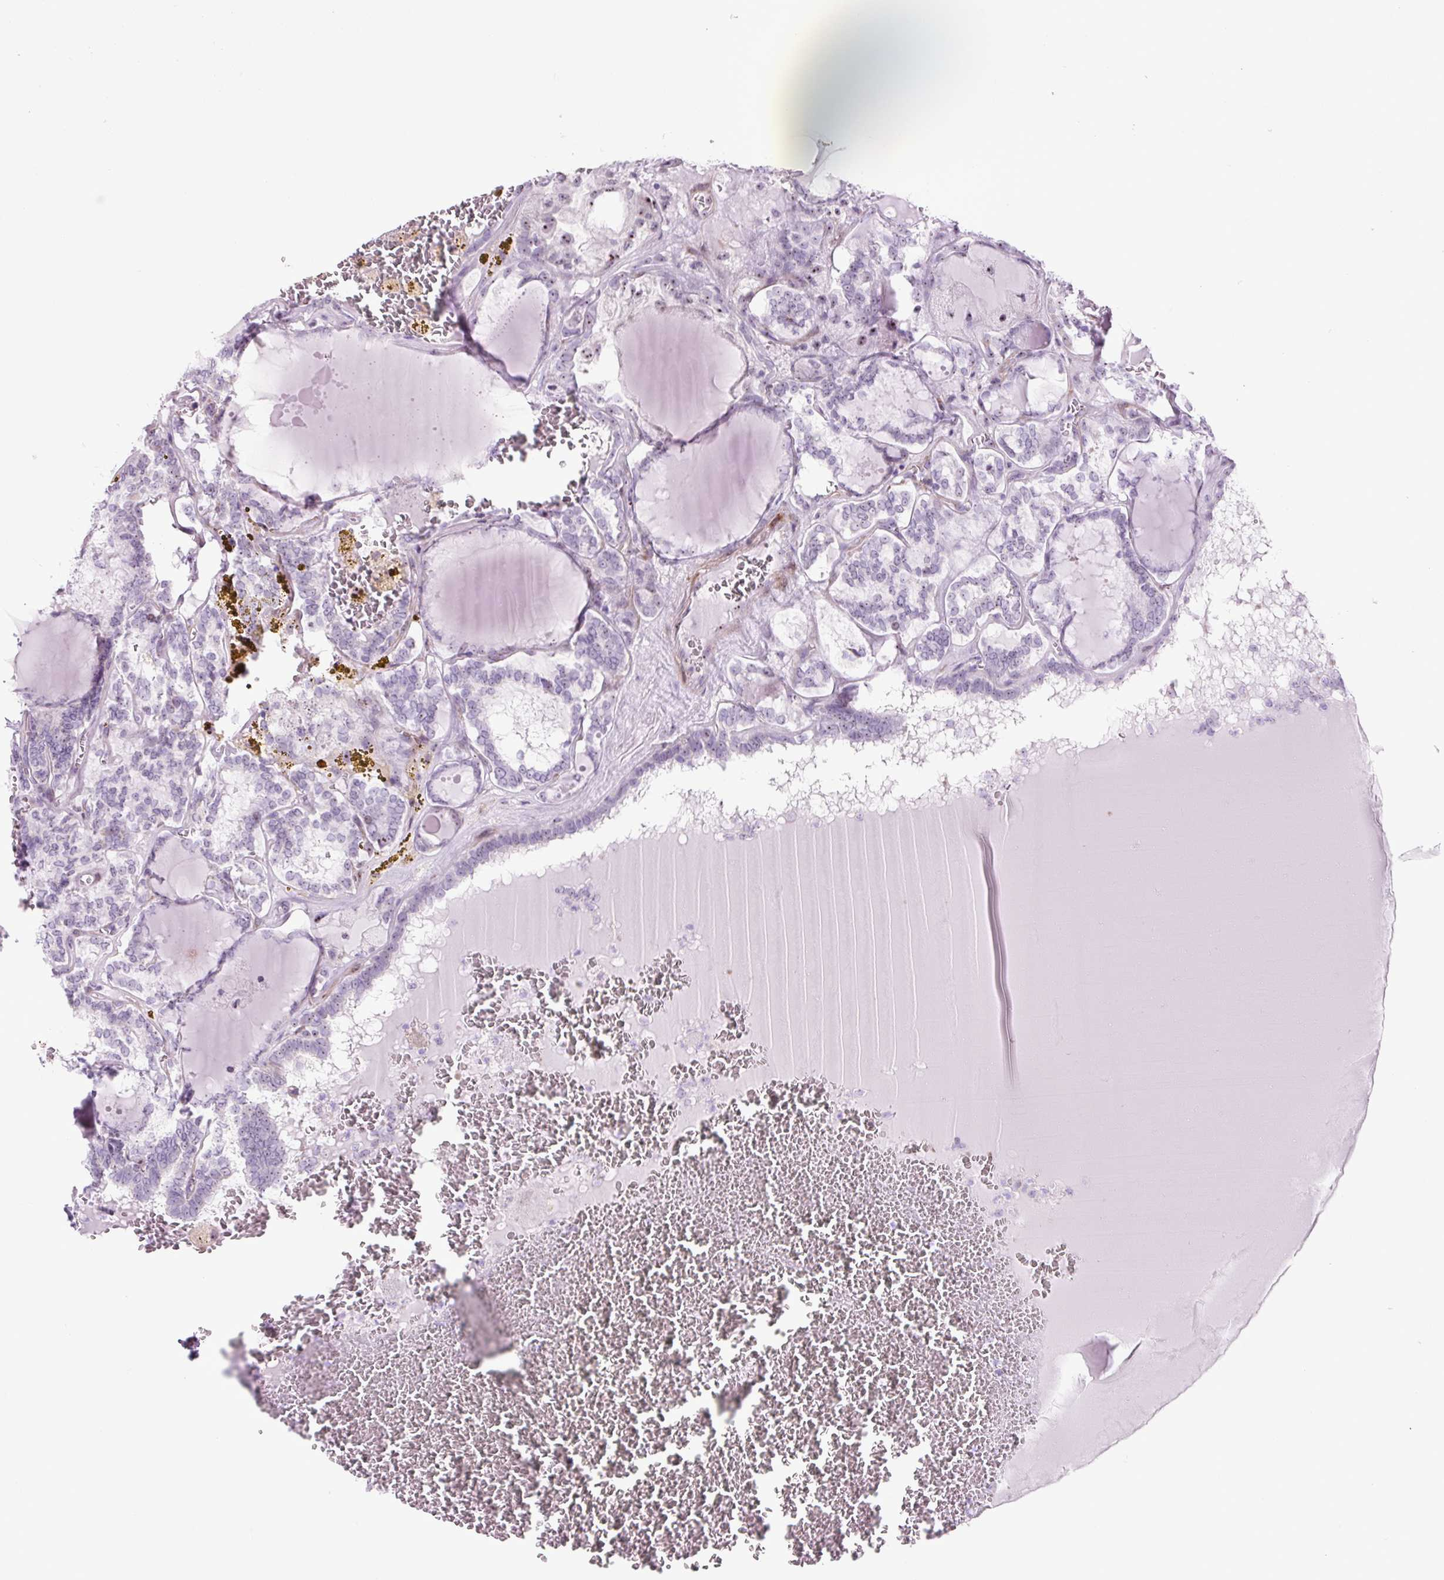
{"staining": {"intensity": "moderate", "quantity": "<25%", "location": "nuclear"}, "tissue": "thyroid cancer", "cell_type": "Tumor cells", "image_type": "cancer", "snomed": [{"axis": "morphology", "description": "Papillary adenocarcinoma, NOS"}, {"axis": "topography", "description": "Thyroid gland"}], "caption": "This is a photomicrograph of immunohistochemistry staining of papillary adenocarcinoma (thyroid), which shows moderate positivity in the nuclear of tumor cells.", "gene": "RRS1", "patient": {"sex": "female", "age": 72}}